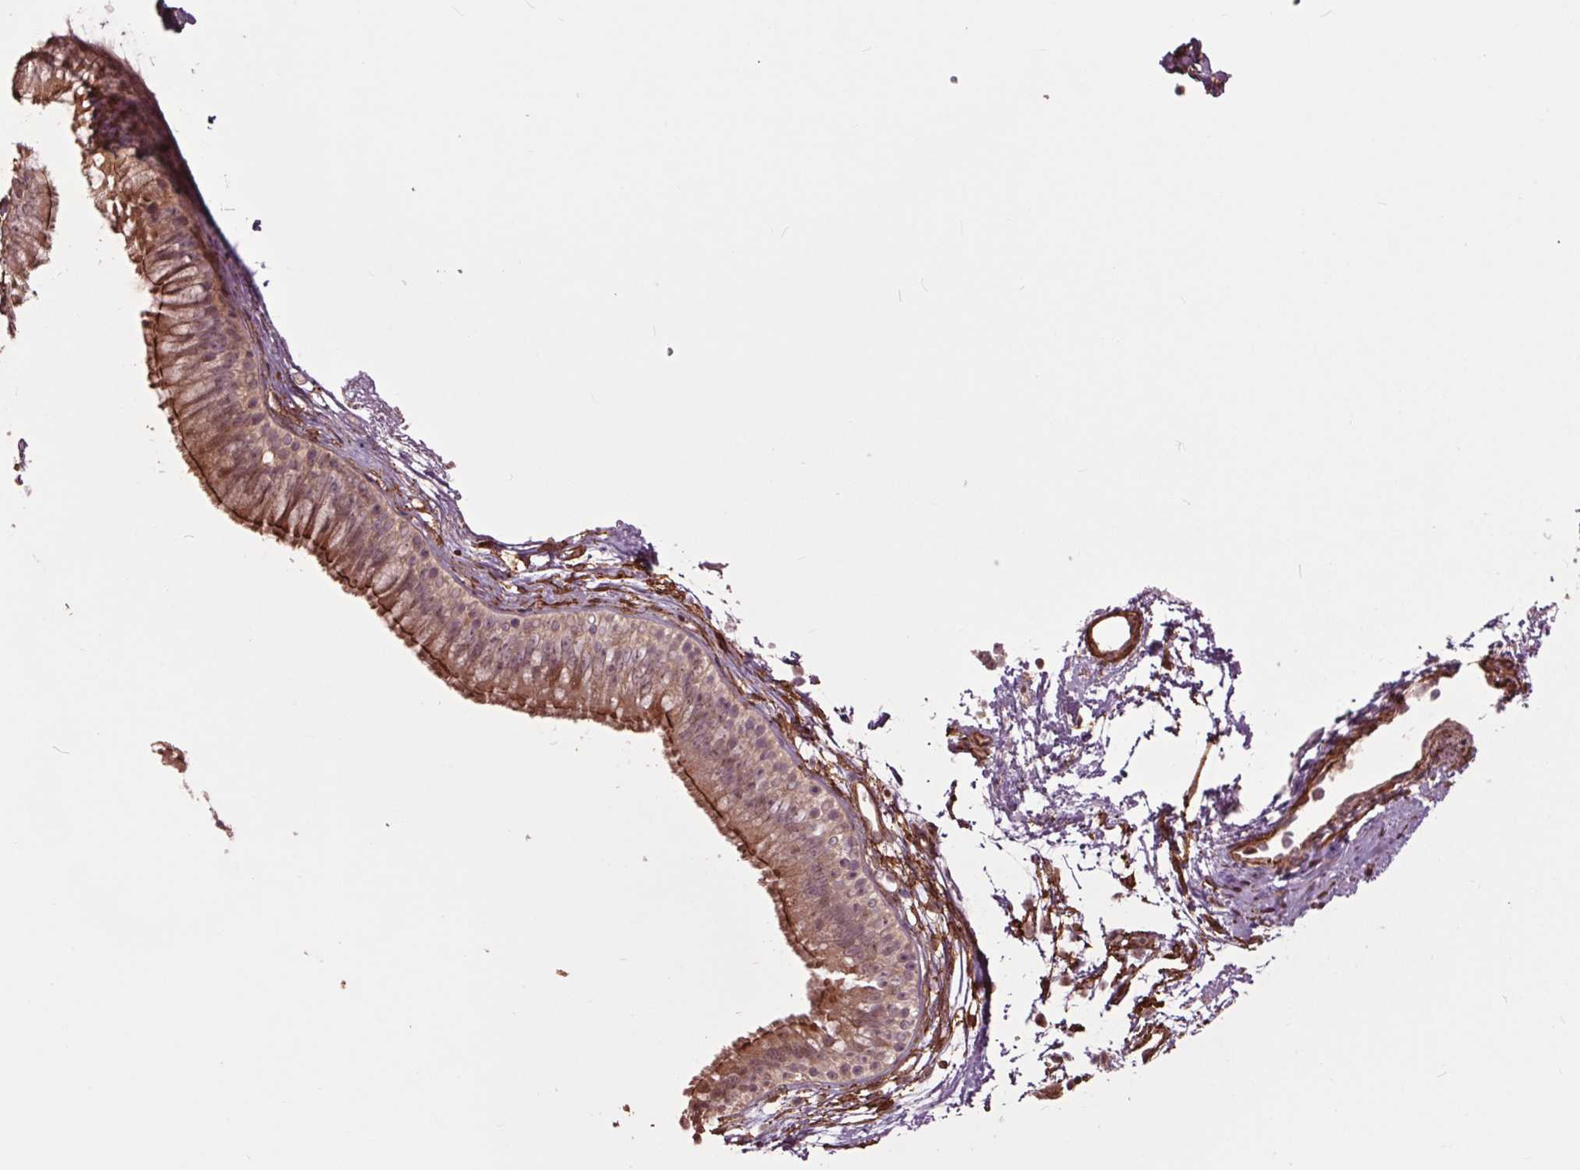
{"staining": {"intensity": "moderate", "quantity": ">75%", "location": "cytoplasmic/membranous"}, "tissue": "nasopharynx", "cell_type": "Respiratory epithelial cells", "image_type": "normal", "snomed": [{"axis": "morphology", "description": "Normal tissue, NOS"}, {"axis": "topography", "description": "Nasopharynx"}], "caption": "A medium amount of moderate cytoplasmic/membranous positivity is seen in approximately >75% of respiratory epithelial cells in unremarkable nasopharynx. (Brightfield microscopy of DAB IHC at high magnification).", "gene": "CEP95", "patient": {"sex": "male", "age": 58}}